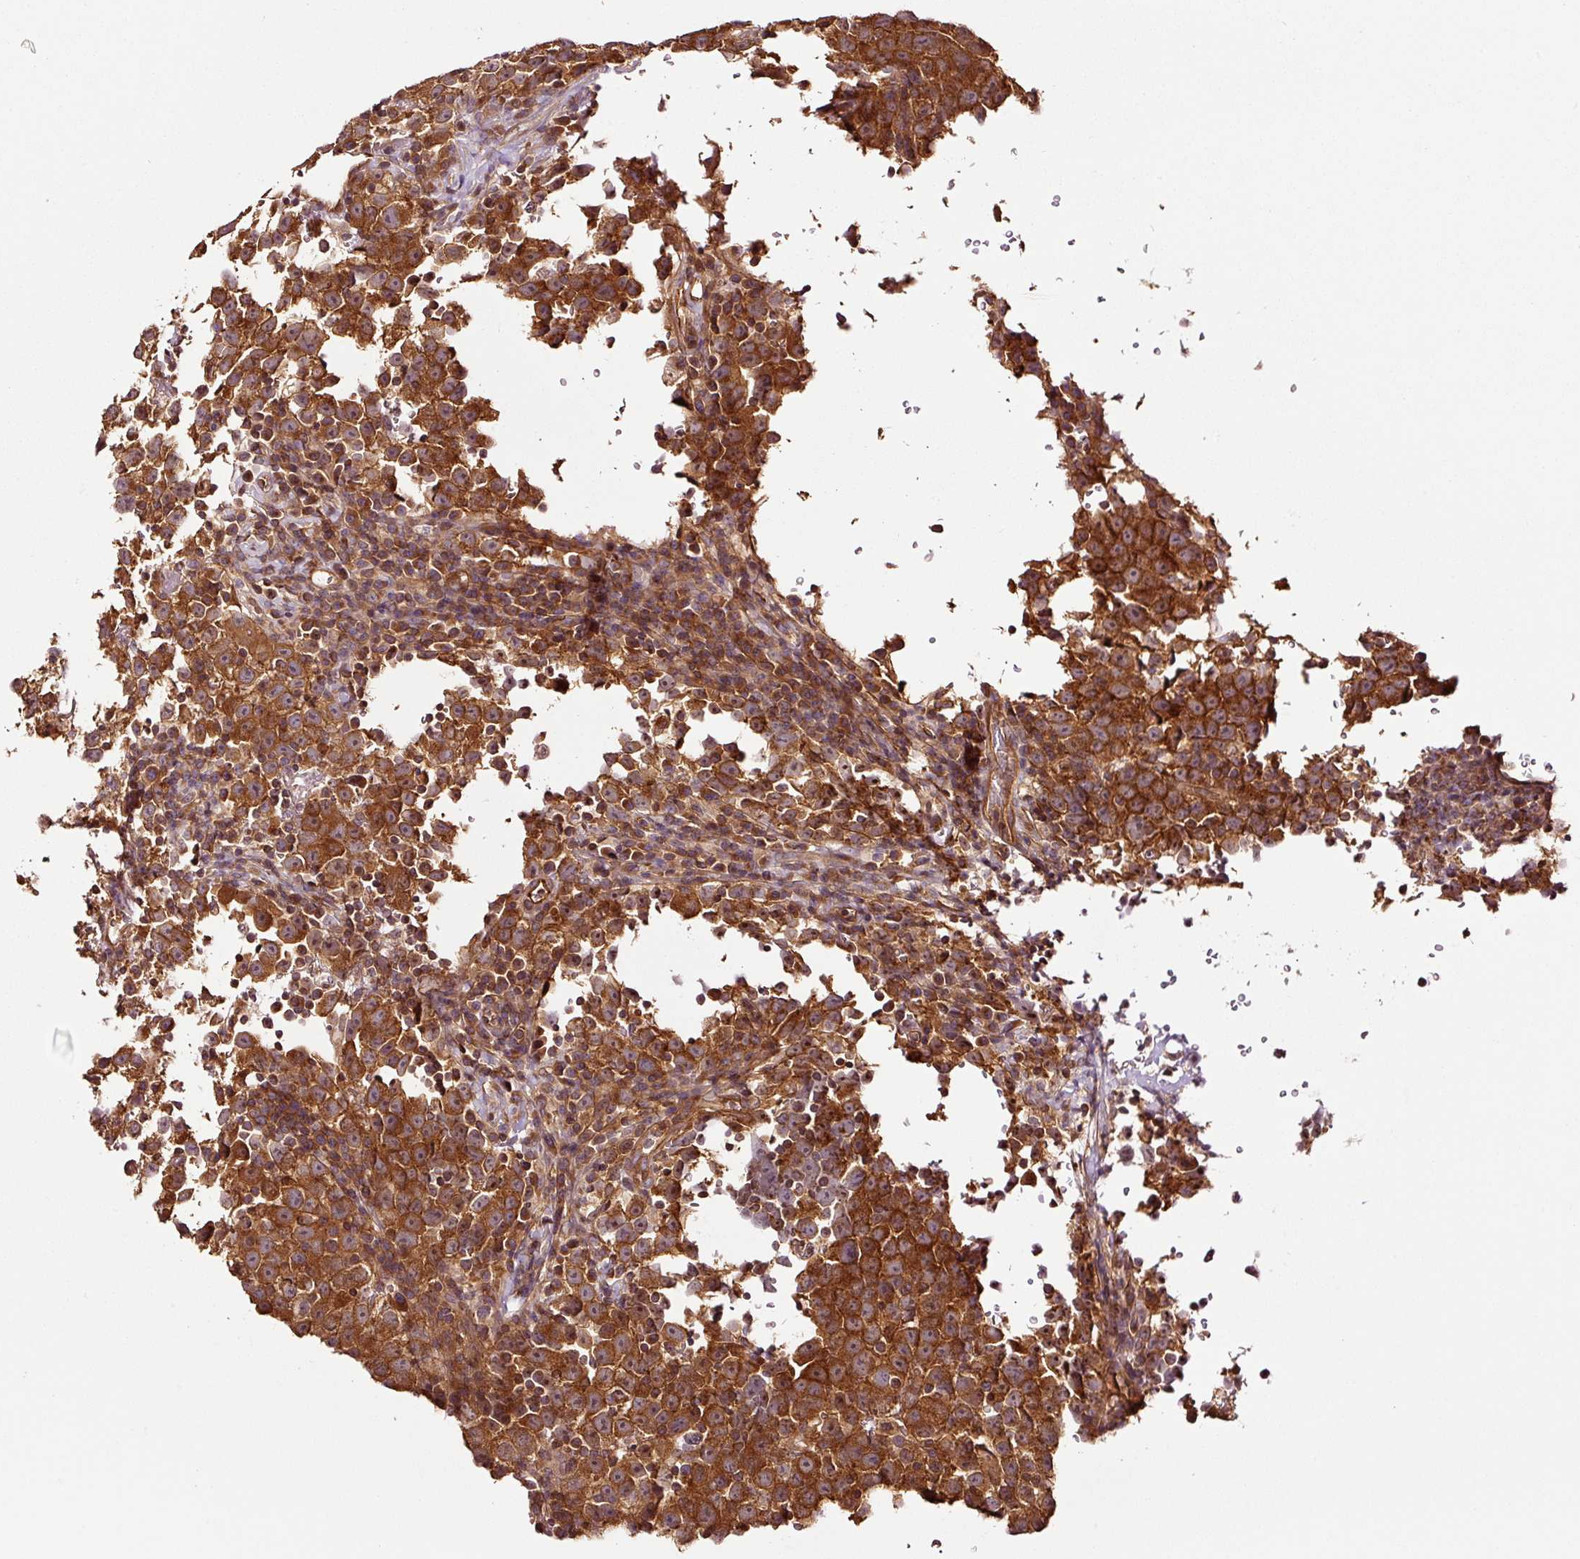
{"staining": {"intensity": "strong", "quantity": ">75%", "location": "cytoplasmic/membranous"}, "tissue": "testis cancer", "cell_type": "Tumor cells", "image_type": "cancer", "snomed": [{"axis": "morphology", "description": "Seminoma, NOS"}, {"axis": "topography", "description": "Testis"}], "caption": "Brown immunohistochemical staining in seminoma (testis) reveals strong cytoplasmic/membranous staining in about >75% of tumor cells.", "gene": "METAP1", "patient": {"sex": "male", "age": 22}}